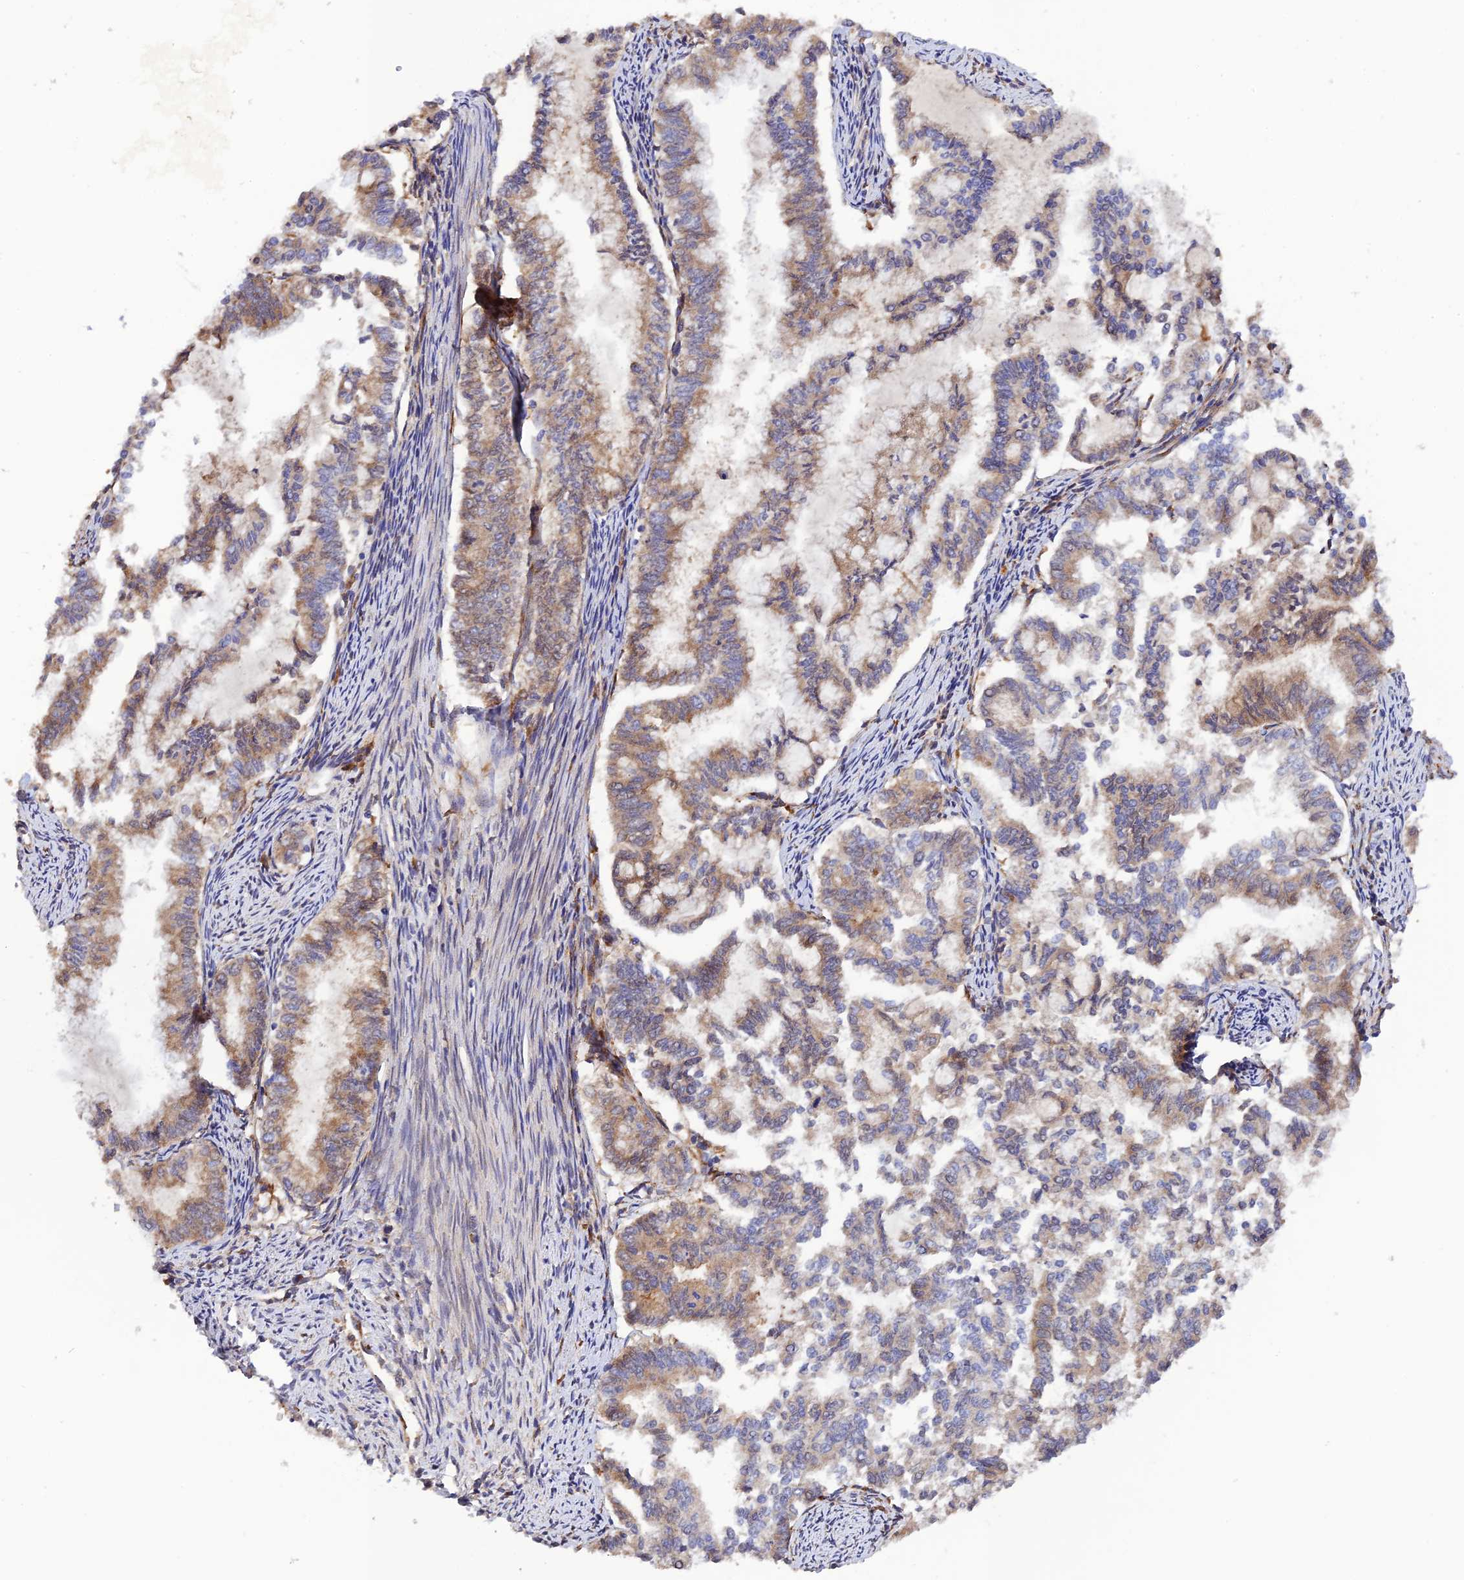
{"staining": {"intensity": "weak", "quantity": "25%-75%", "location": "cytoplasmic/membranous"}, "tissue": "endometrial cancer", "cell_type": "Tumor cells", "image_type": "cancer", "snomed": [{"axis": "morphology", "description": "Adenocarcinoma, NOS"}, {"axis": "topography", "description": "Endometrium"}], "caption": "A micrograph of human endometrial cancer stained for a protein reveals weak cytoplasmic/membranous brown staining in tumor cells. Using DAB (brown) and hematoxylin (blue) stains, captured at high magnification using brightfield microscopy.", "gene": "P3H3", "patient": {"sex": "female", "age": 79}}